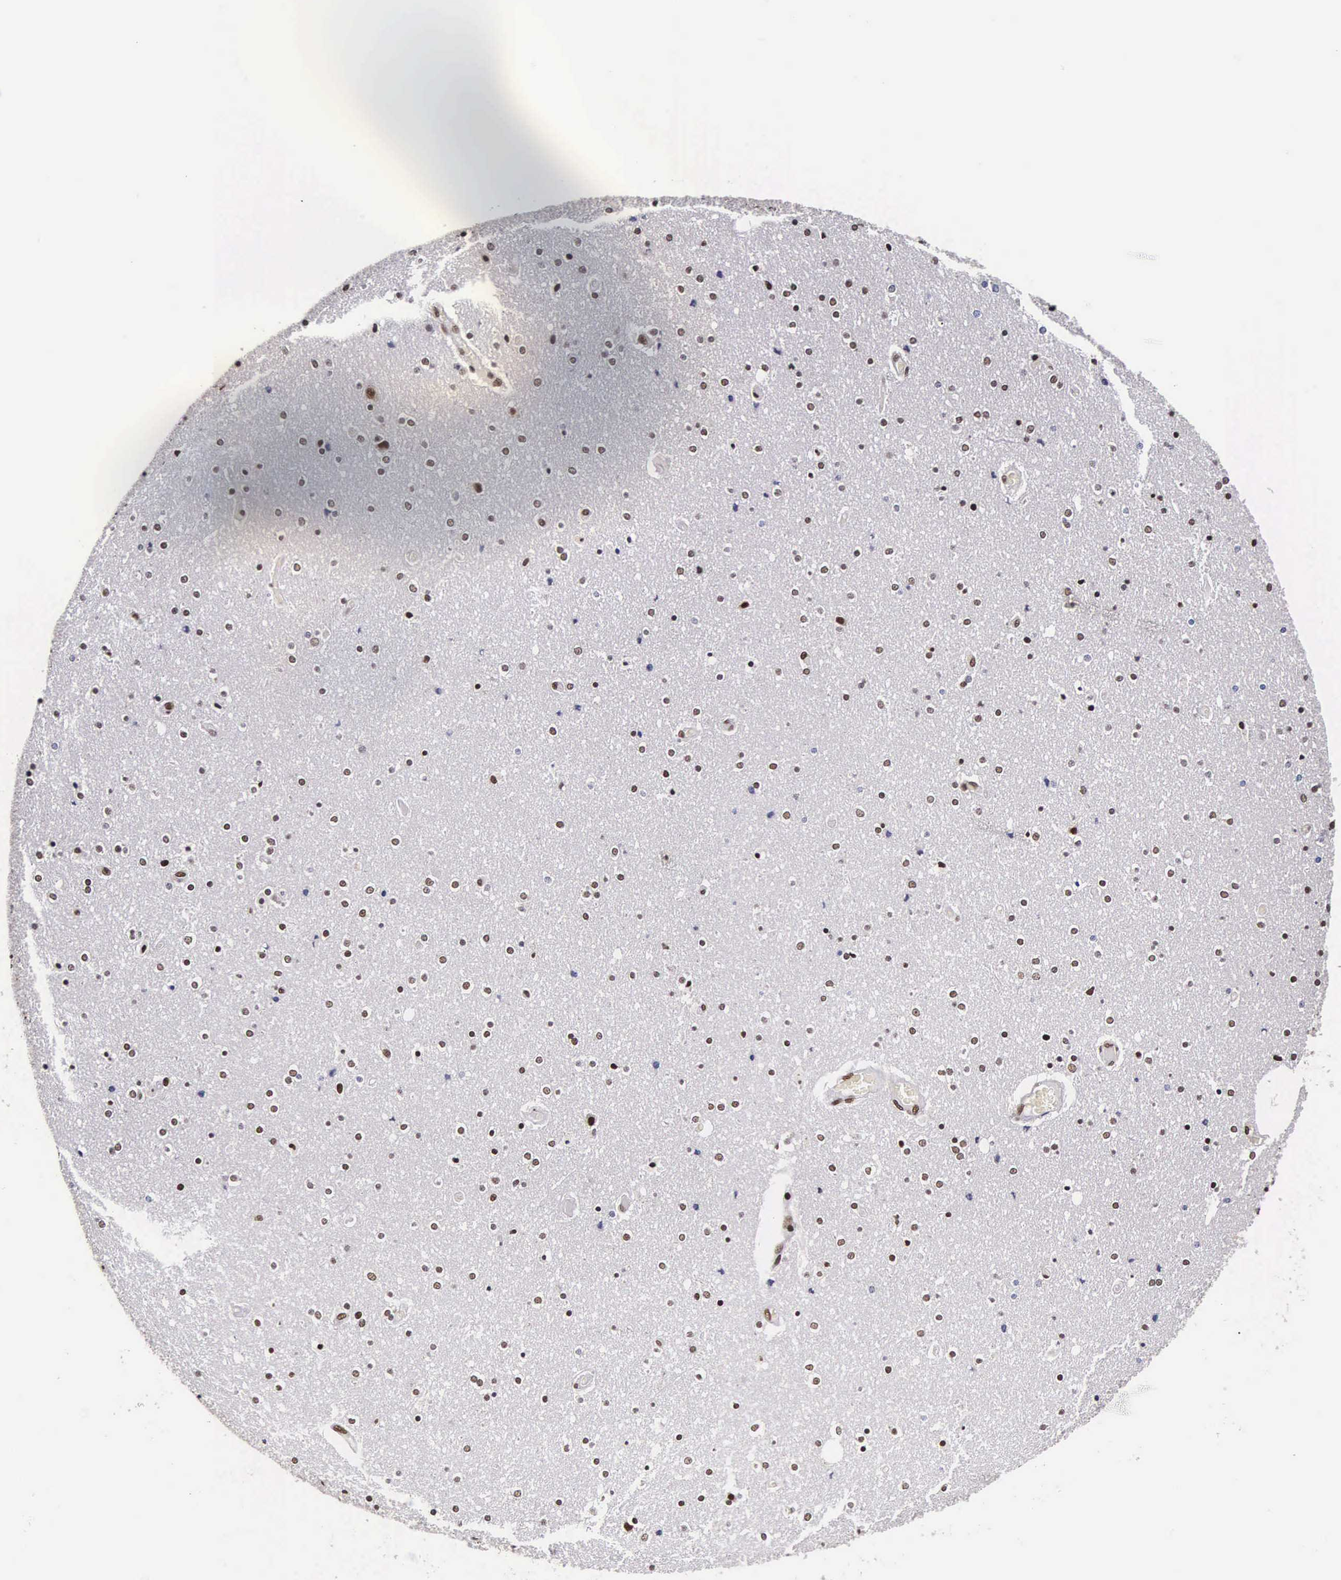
{"staining": {"intensity": "moderate", "quantity": ">75%", "location": "nuclear"}, "tissue": "cerebral cortex", "cell_type": "Endothelial cells", "image_type": "normal", "snomed": [{"axis": "morphology", "description": "Normal tissue, NOS"}, {"axis": "topography", "description": "Cerebral cortex"}], "caption": "Protein staining of normal cerebral cortex shows moderate nuclear staining in about >75% of endothelial cells.", "gene": "BCL2L2", "patient": {"sex": "female", "age": 54}}